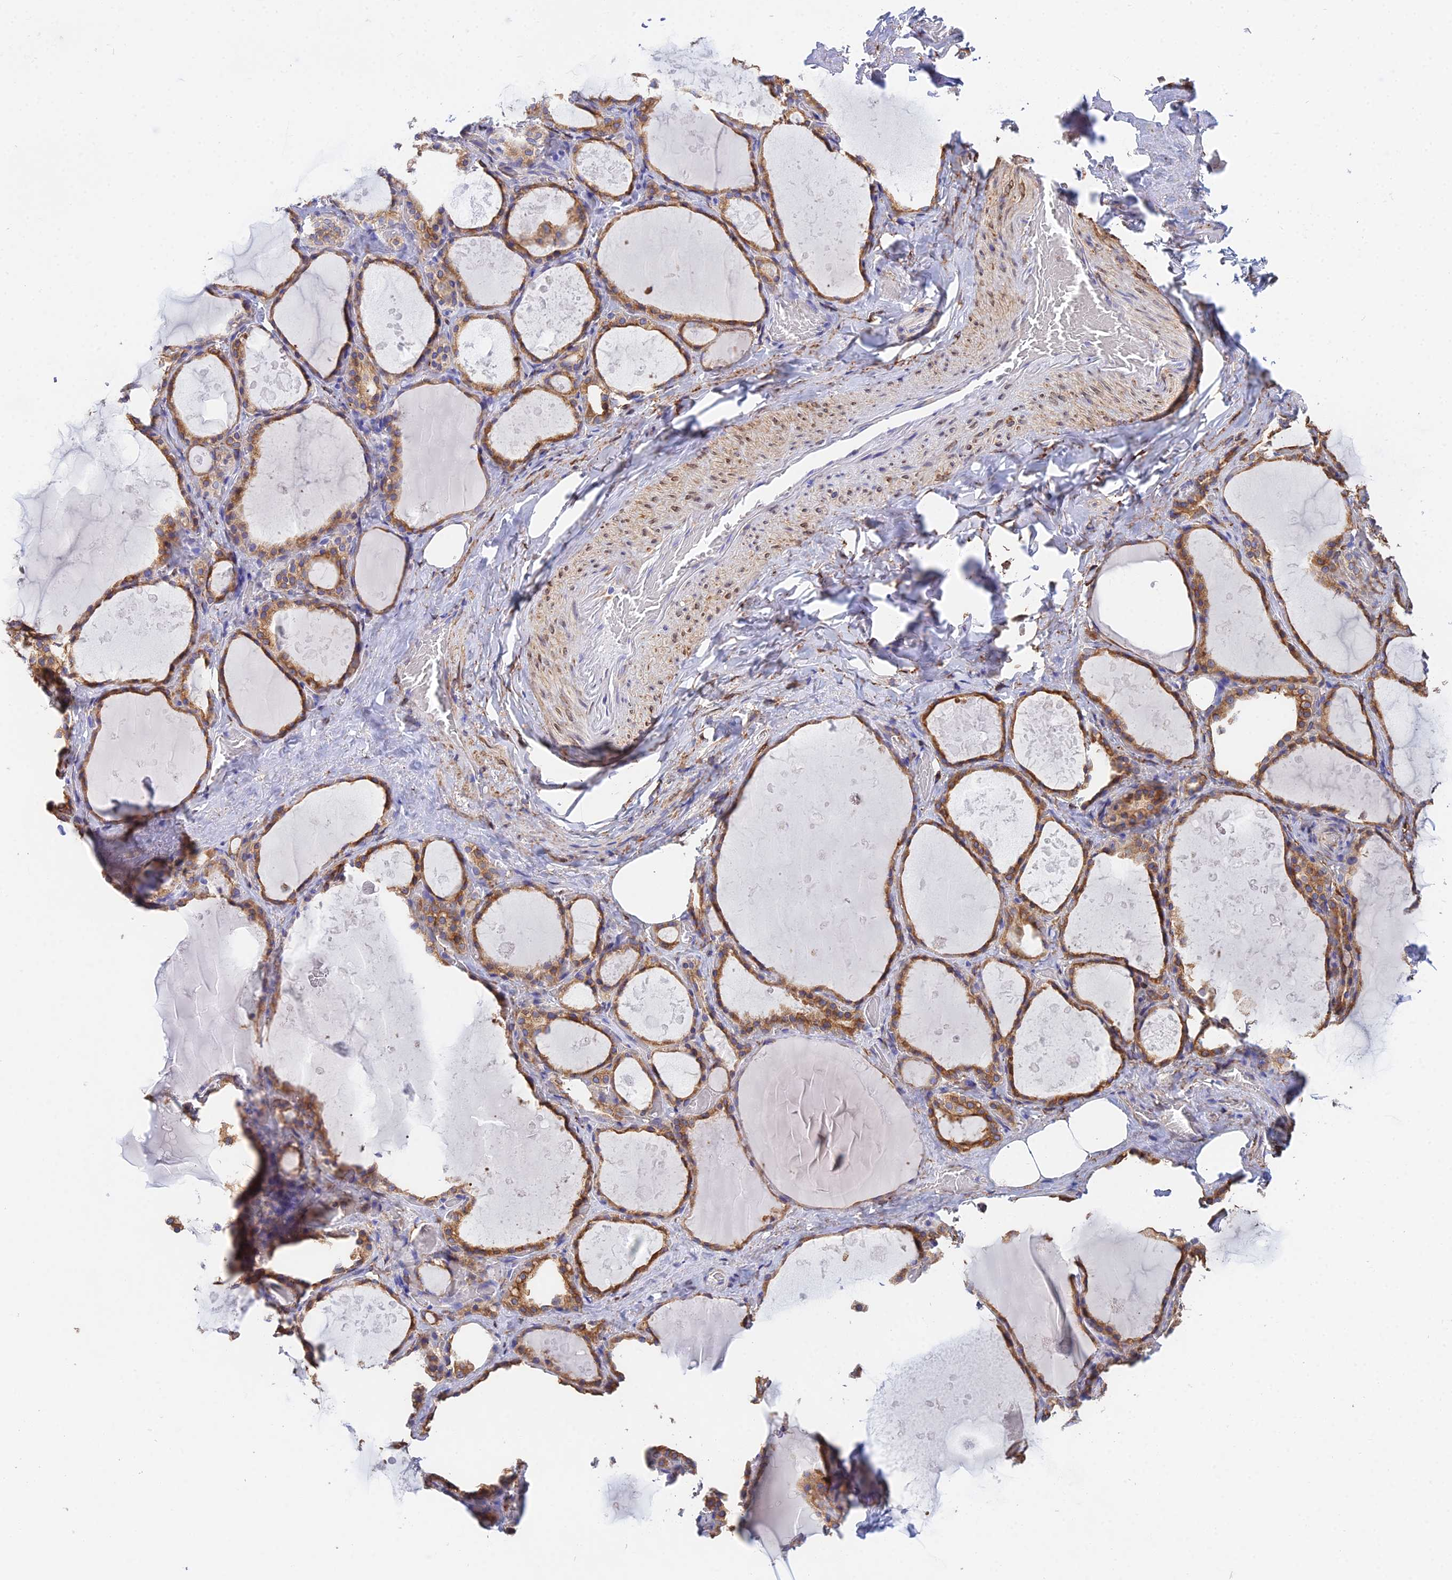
{"staining": {"intensity": "moderate", "quantity": "25%-75%", "location": "cytoplasmic/membranous"}, "tissue": "thyroid gland", "cell_type": "Glandular cells", "image_type": "normal", "snomed": [{"axis": "morphology", "description": "Normal tissue, NOS"}, {"axis": "topography", "description": "Thyroid gland"}], "caption": "This is a photomicrograph of IHC staining of normal thyroid gland, which shows moderate positivity in the cytoplasmic/membranous of glandular cells.", "gene": "MXRA7", "patient": {"sex": "male", "age": 61}}